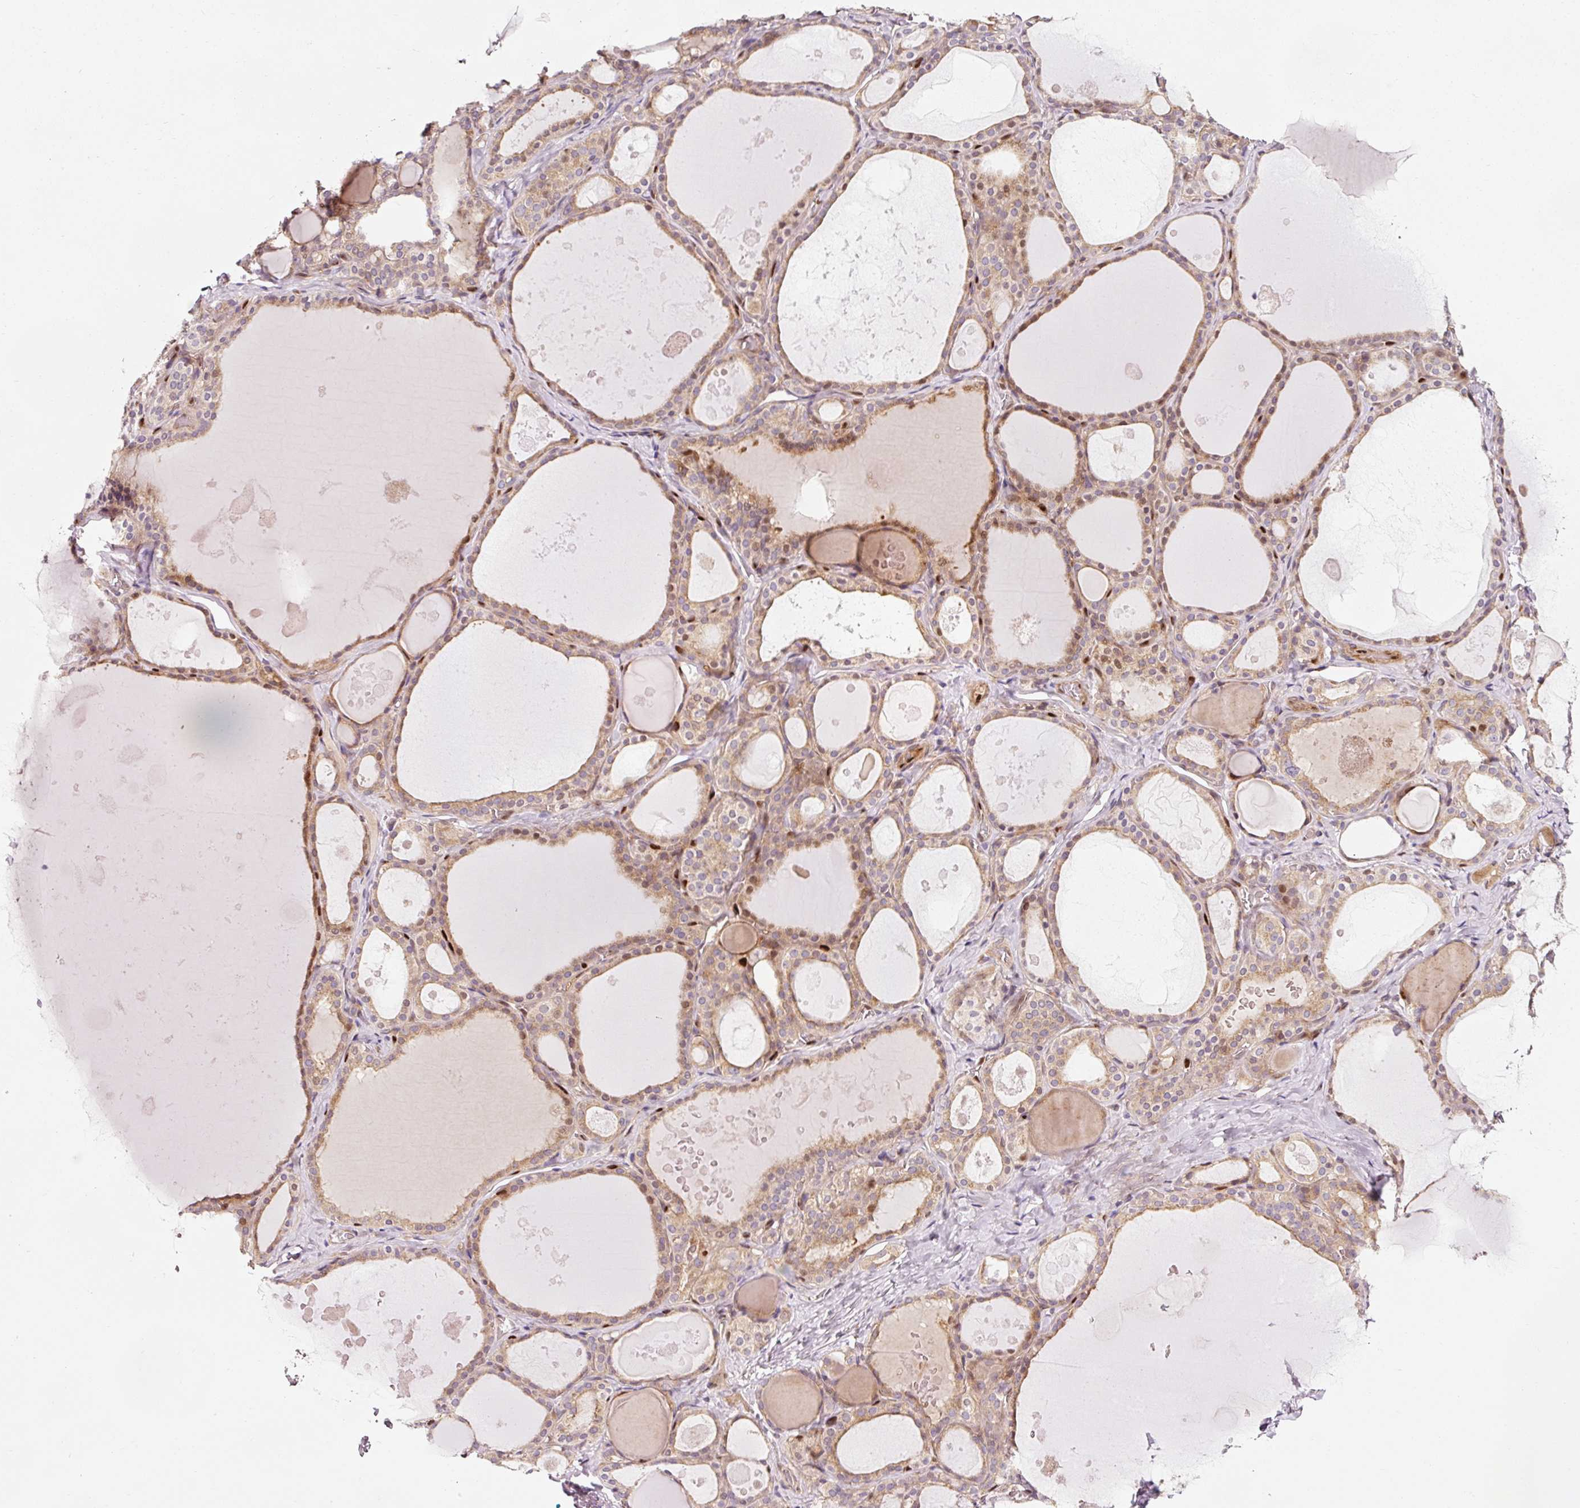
{"staining": {"intensity": "moderate", "quantity": ">75%", "location": "cytoplasmic/membranous"}, "tissue": "thyroid gland", "cell_type": "Glandular cells", "image_type": "normal", "snomed": [{"axis": "morphology", "description": "Normal tissue, NOS"}, {"axis": "topography", "description": "Thyroid gland"}], "caption": "About >75% of glandular cells in benign human thyroid gland show moderate cytoplasmic/membranous protein staining as visualized by brown immunohistochemical staining.", "gene": "NAPA", "patient": {"sex": "male", "age": 56}}